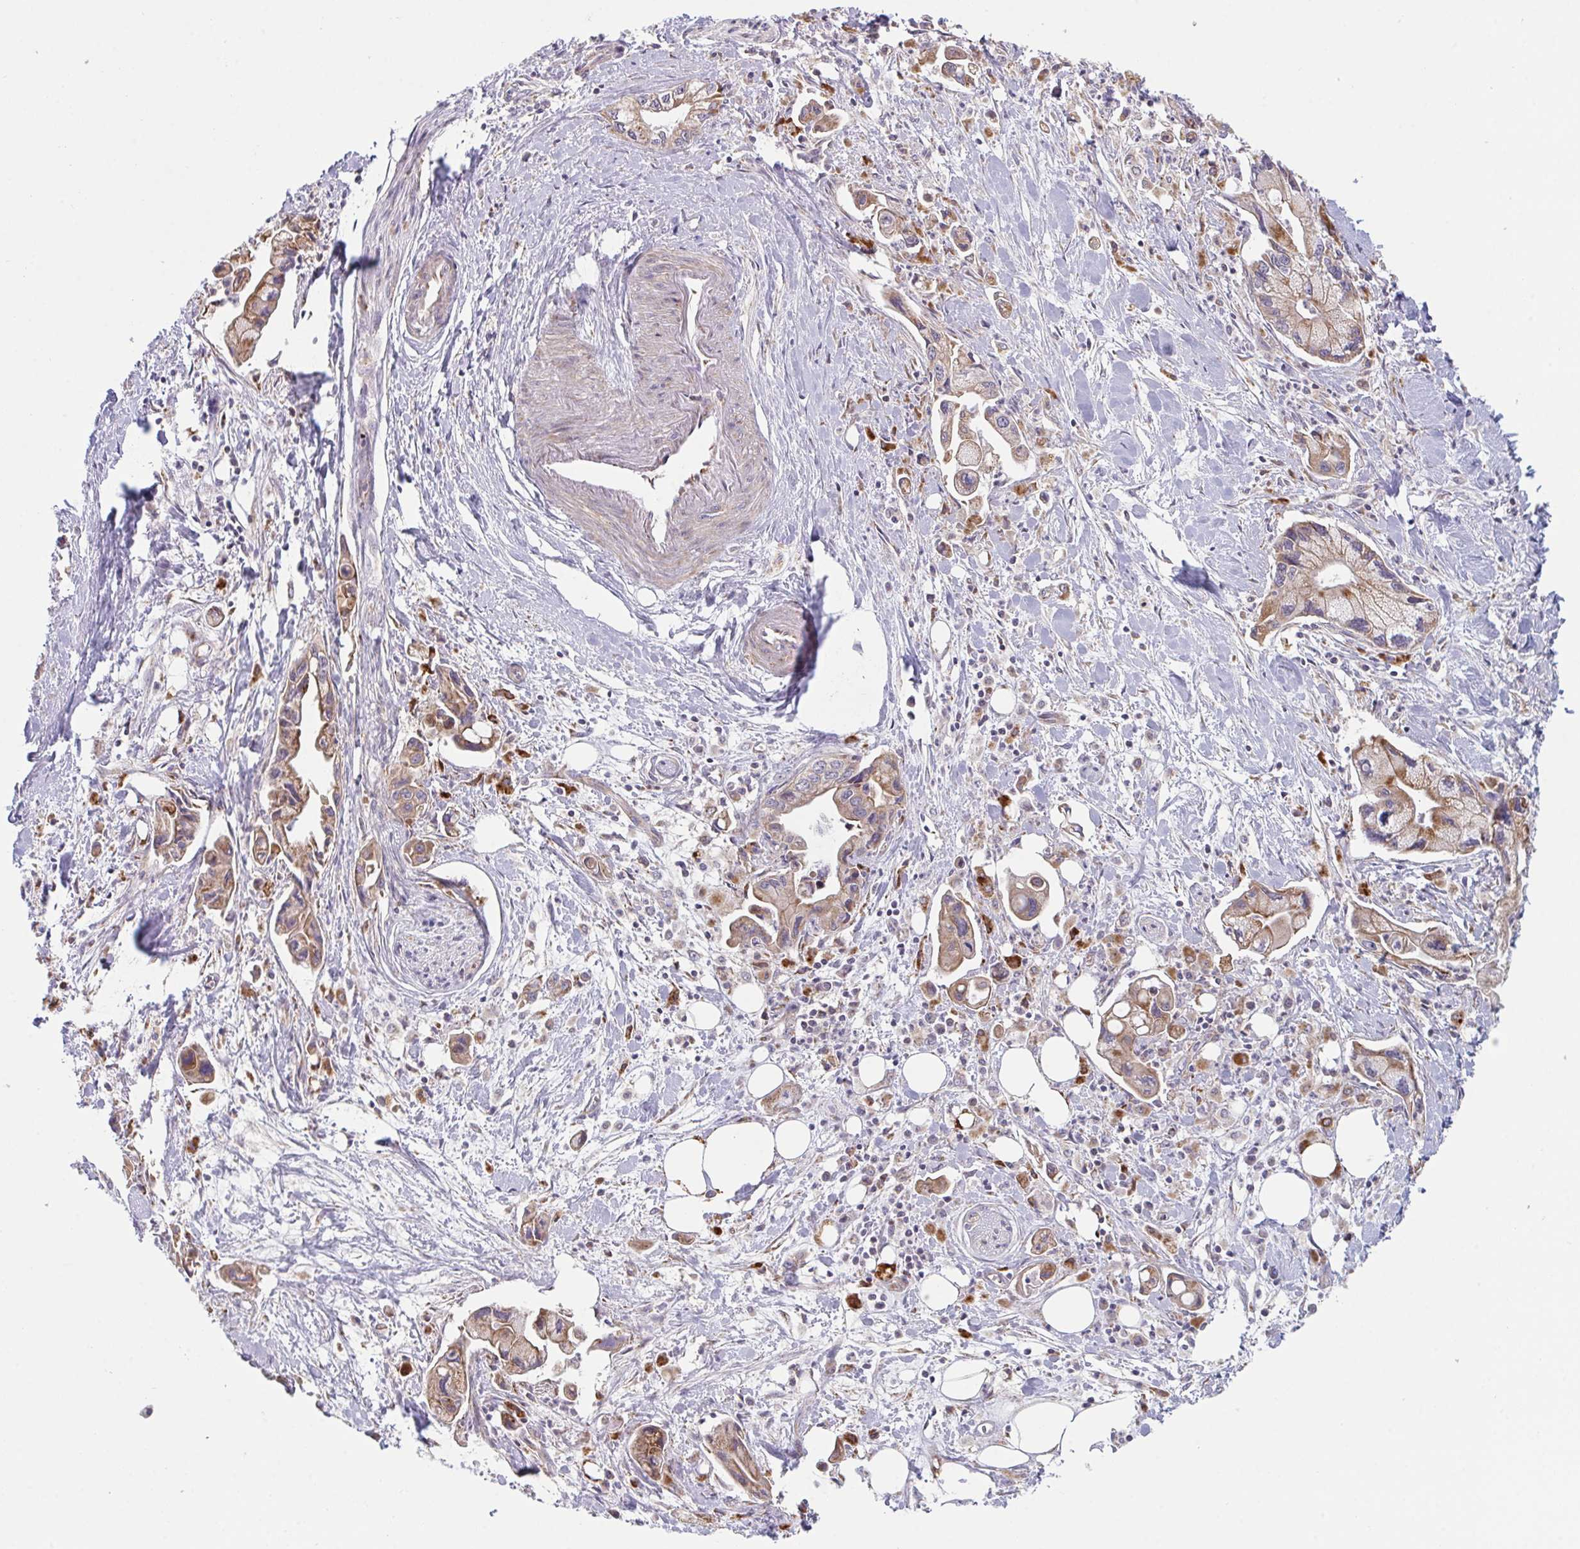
{"staining": {"intensity": "moderate", "quantity": "25%-75%", "location": "cytoplasmic/membranous"}, "tissue": "pancreatic cancer", "cell_type": "Tumor cells", "image_type": "cancer", "snomed": [{"axis": "morphology", "description": "Adenocarcinoma, NOS"}, {"axis": "topography", "description": "Pancreas"}], "caption": "The image displays staining of pancreatic adenocarcinoma, revealing moderate cytoplasmic/membranous protein positivity (brown color) within tumor cells.", "gene": "XAF1", "patient": {"sex": "male", "age": 61}}